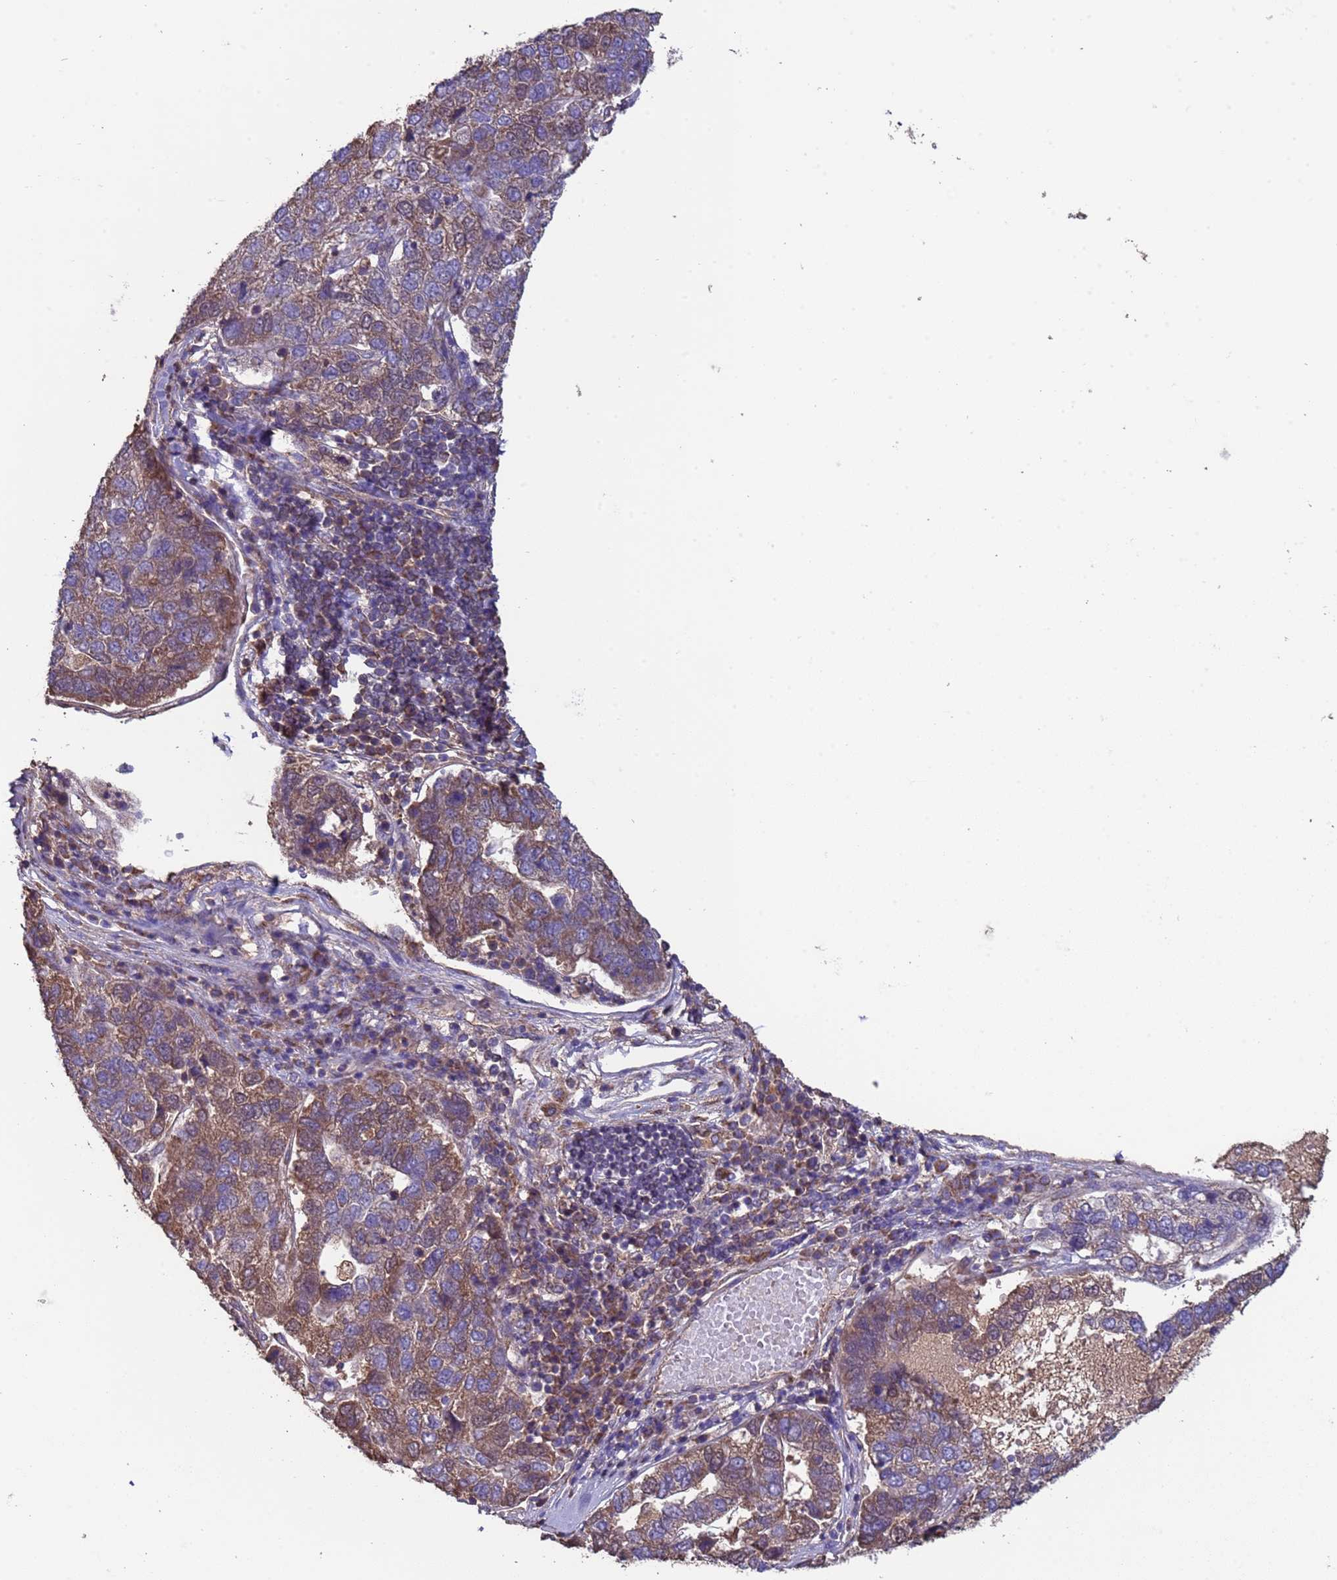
{"staining": {"intensity": "moderate", "quantity": "25%-75%", "location": "cytoplasmic/membranous"}, "tissue": "pancreatic cancer", "cell_type": "Tumor cells", "image_type": "cancer", "snomed": [{"axis": "morphology", "description": "Adenocarcinoma, NOS"}, {"axis": "topography", "description": "Pancreas"}], "caption": "High-power microscopy captured an immunohistochemistry (IHC) histopathology image of pancreatic cancer, revealing moderate cytoplasmic/membranous positivity in approximately 25%-75% of tumor cells. The staining was performed using DAB to visualize the protein expression in brown, while the nuclei were stained in blue with hematoxylin (Magnification: 20x).", "gene": "EEF1AKMT1", "patient": {"sex": "female", "age": 61}}